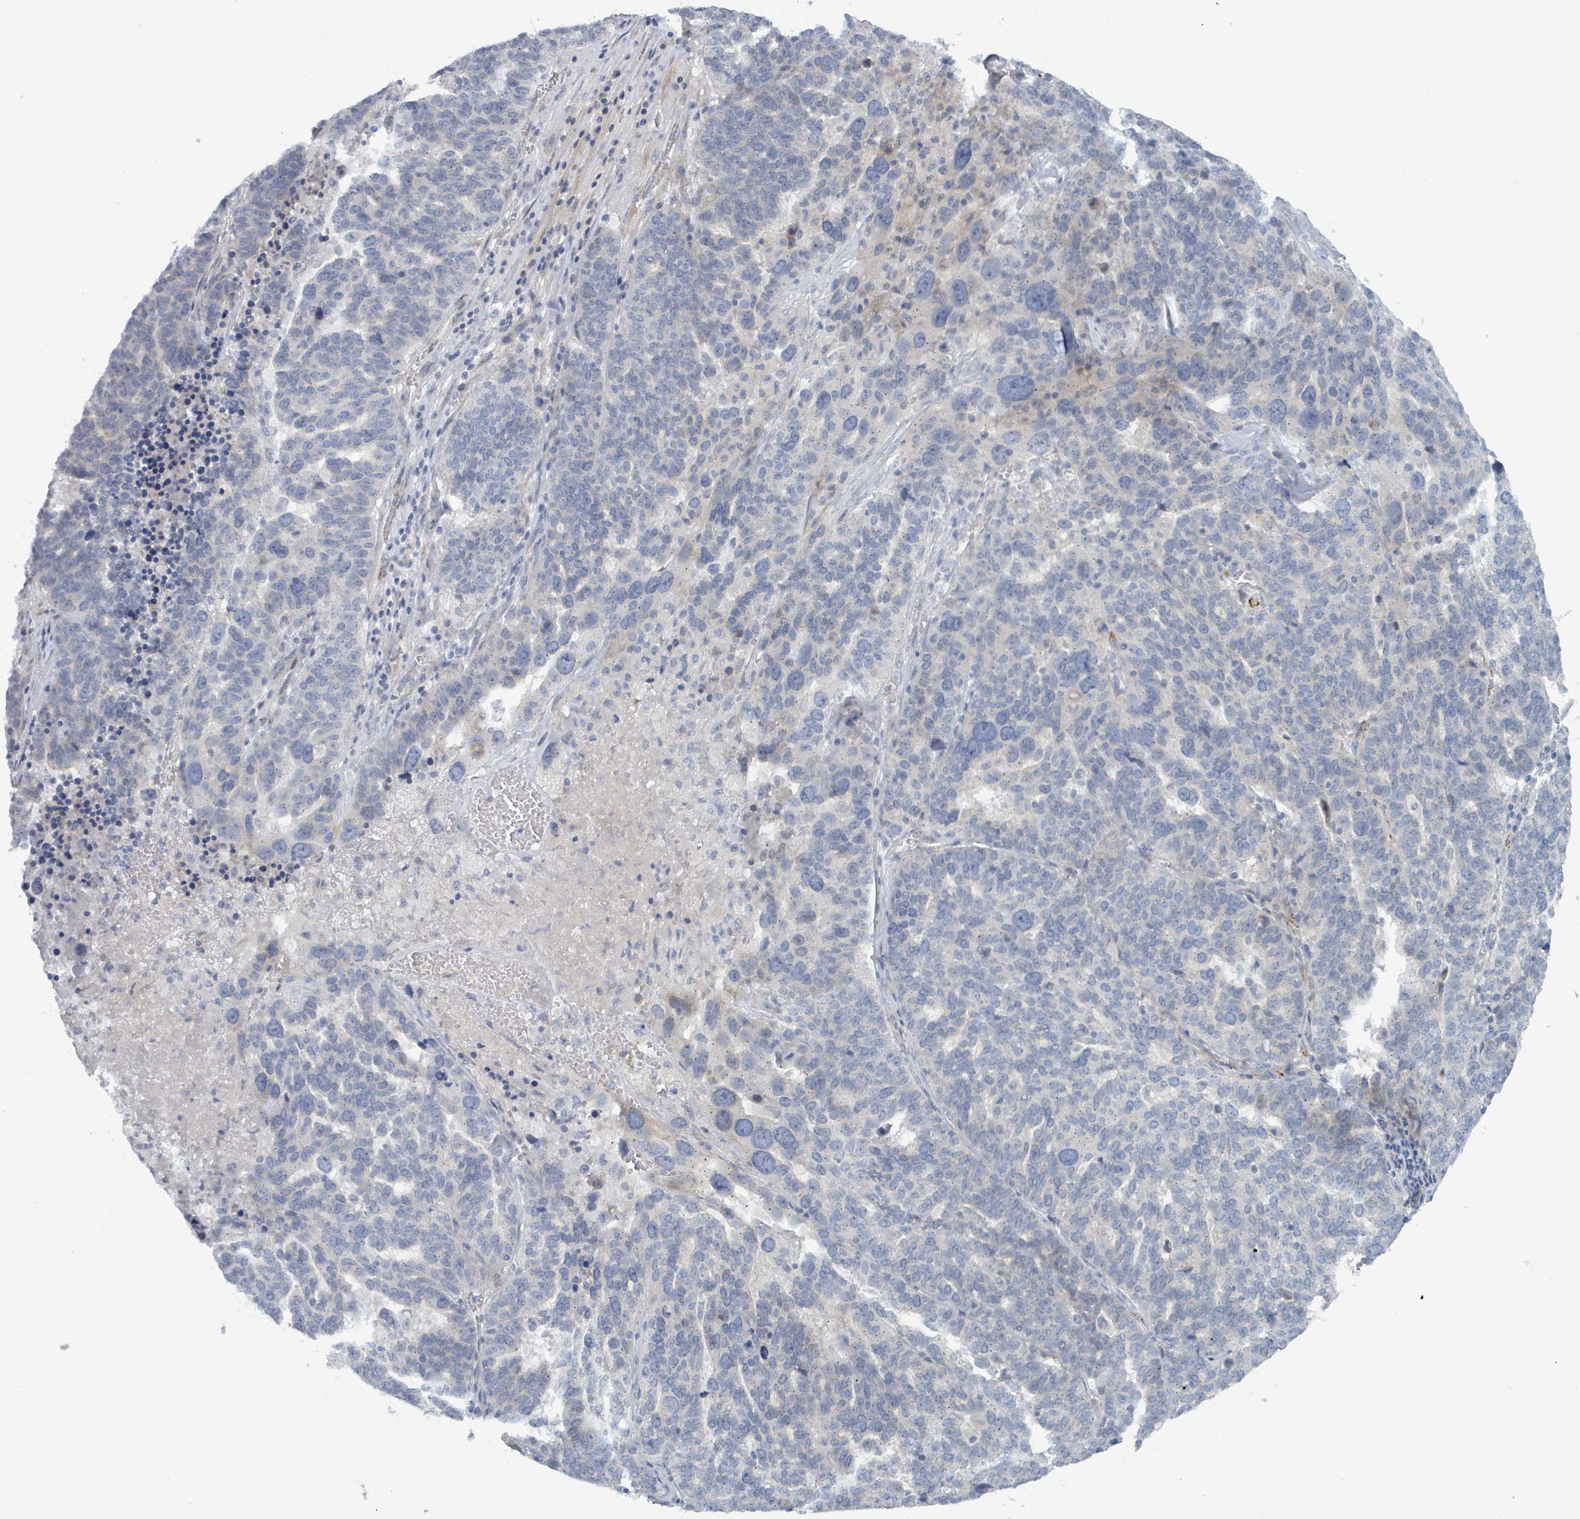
{"staining": {"intensity": "negative", "quantity": "none", "location": "none"}, "tissue": "ovarian cancer", "cell_type": "Tumor cells", "image_type": "cancer", "snomed": [{"axis": "morphology", "description": "Cystadenocarcinoma, serous, NOS"}, {"axis": "topography", "description": "Ovary"}], "caption": "High magnification brightfield microscopy of ovarian serous cystadenocarcinoma stained with DAB (3,3'-diaminobenzidine) (brown) and counterstained with hematoxylin (blue): tumor cells show no significant staining.", "gene": "COL5A3", "patient": {"sex": "female", "age": 59}}